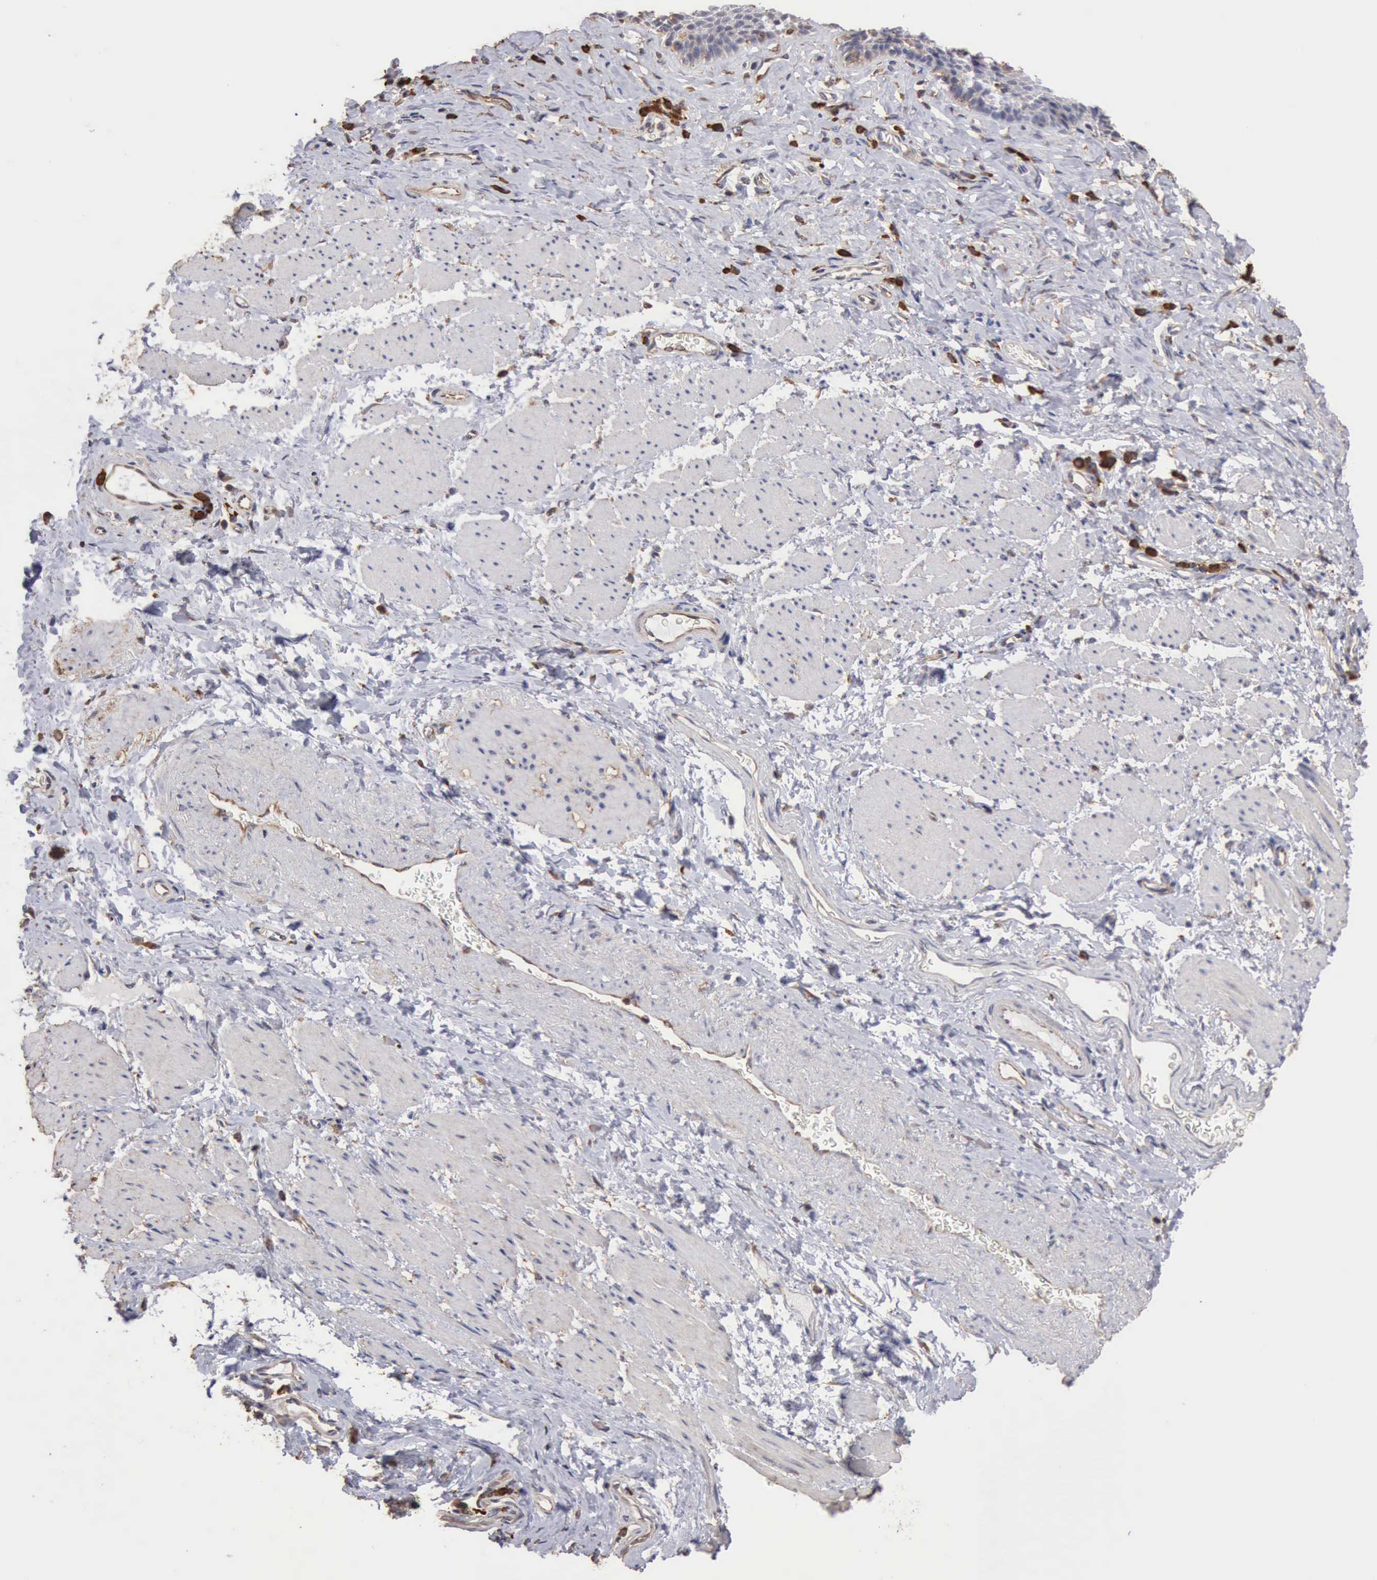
{"staining": {"intensity": "negative", "quantity": "none", "location": "none"}, "tissue": "esophagus", "cell_type": "Squamous epithelial cells", "image_type": "normal", "snomed": [{"axis": "morphology", "description": "Normal tissue, NOS"}, {"axis": "topography", "description": "Esophagus"}], "caption": "There is no significant staining in squamous epithelial cells of esophagus. (DAB immunohistochemistry (IHC) visualized using brightfield microscopy, high magnification).", "gene": "GPR101", "patient": {"sex": "female", "age": 61}}